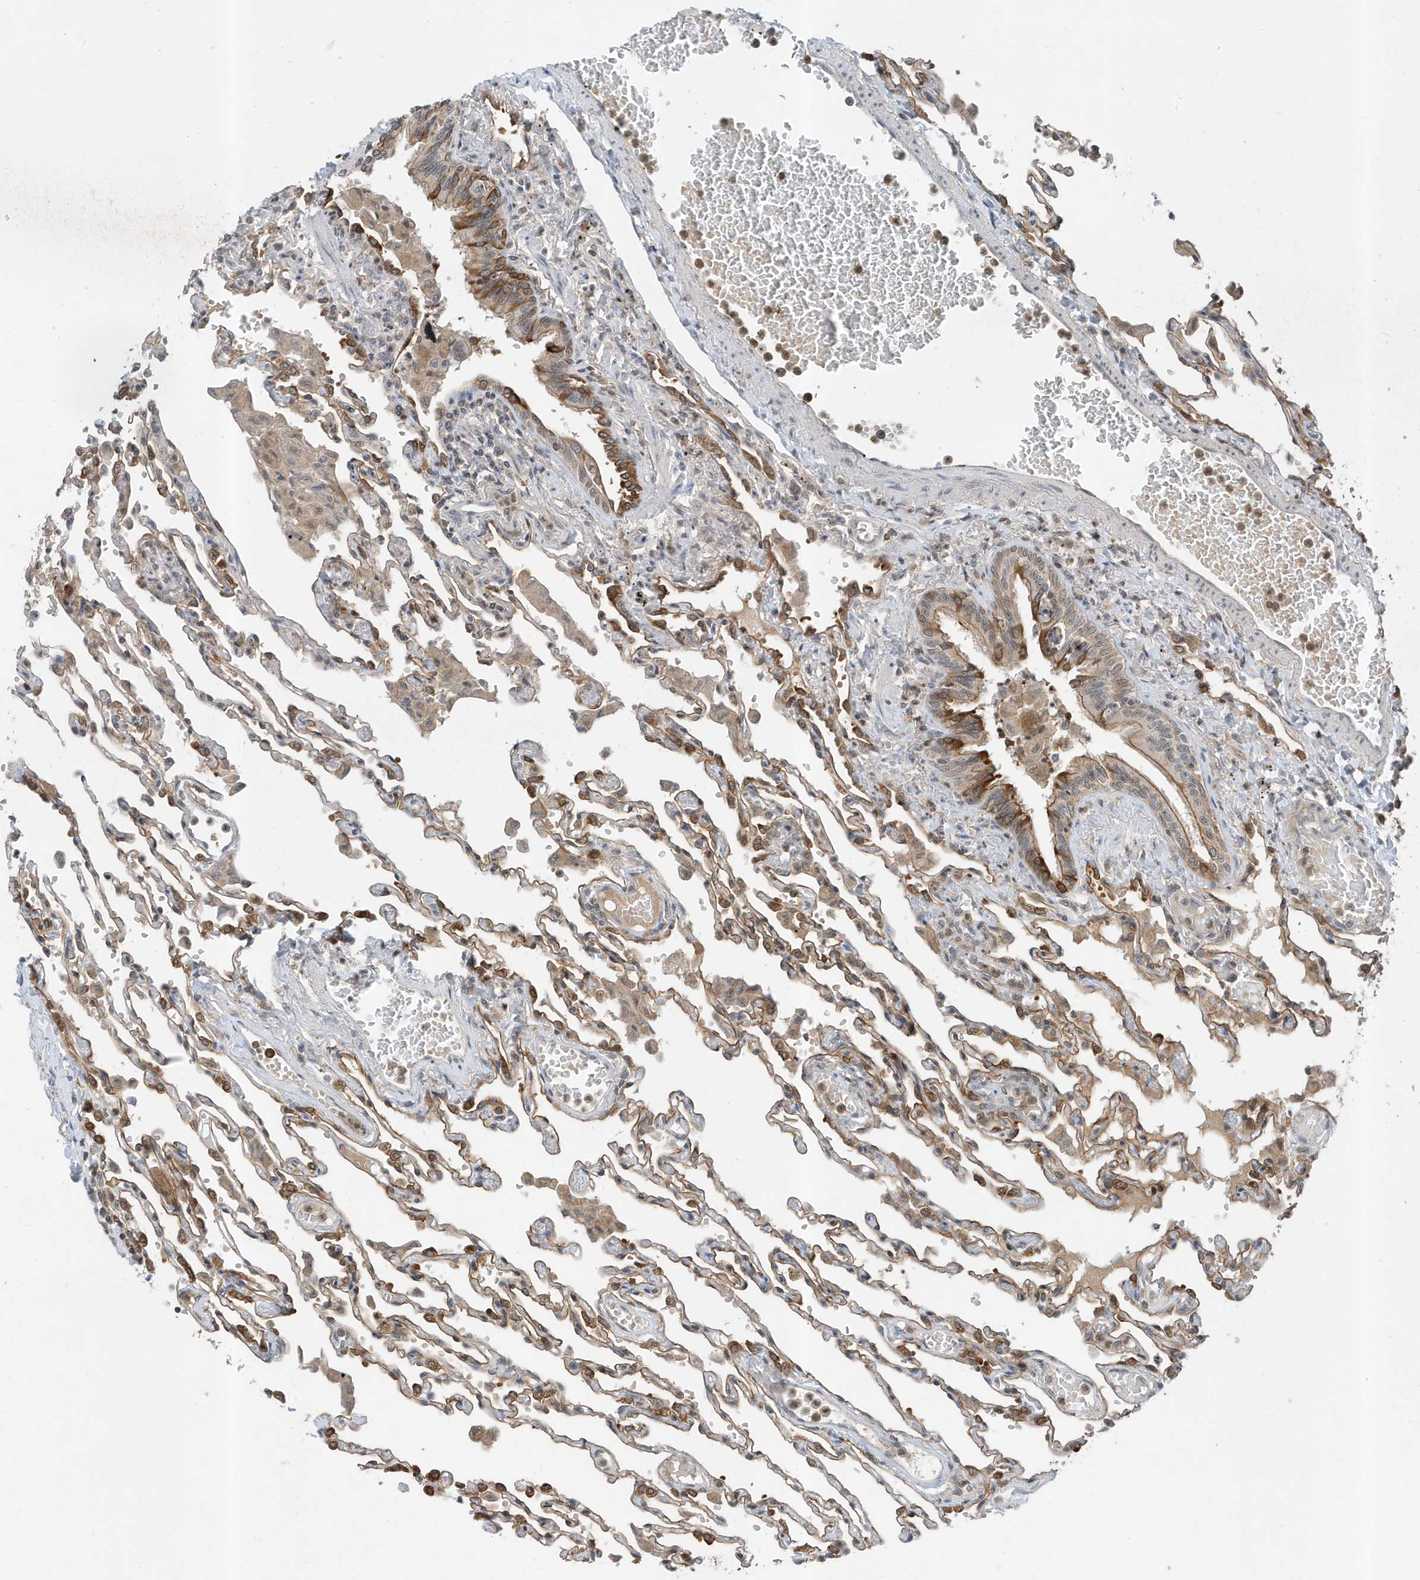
{"staining": {"intensity": "moderate", "quantity": "25%-75%", "location": "cytoplasmic/membranous"}, "tissue": "lung", "cell_type": "Alveolar cells", "image_type": "normal", "snomed": [{"axis": "morphology", "description": "Normal tissue, NOS"}, {"axis": "topography", "description": "Bronchus"}, {"axis": "topography", "description": "Lung"}], "caption": "Immunohistochemical staining of normal lung exhibits medium levels of moderate cytoplasmic/membranous staining in approximately 25%-75% of alveolar cells. (DAB IHC with brightfield microscopy, high magnification).", "gene": "MAST3", "patient": {"sex": "female", "age": 49}}